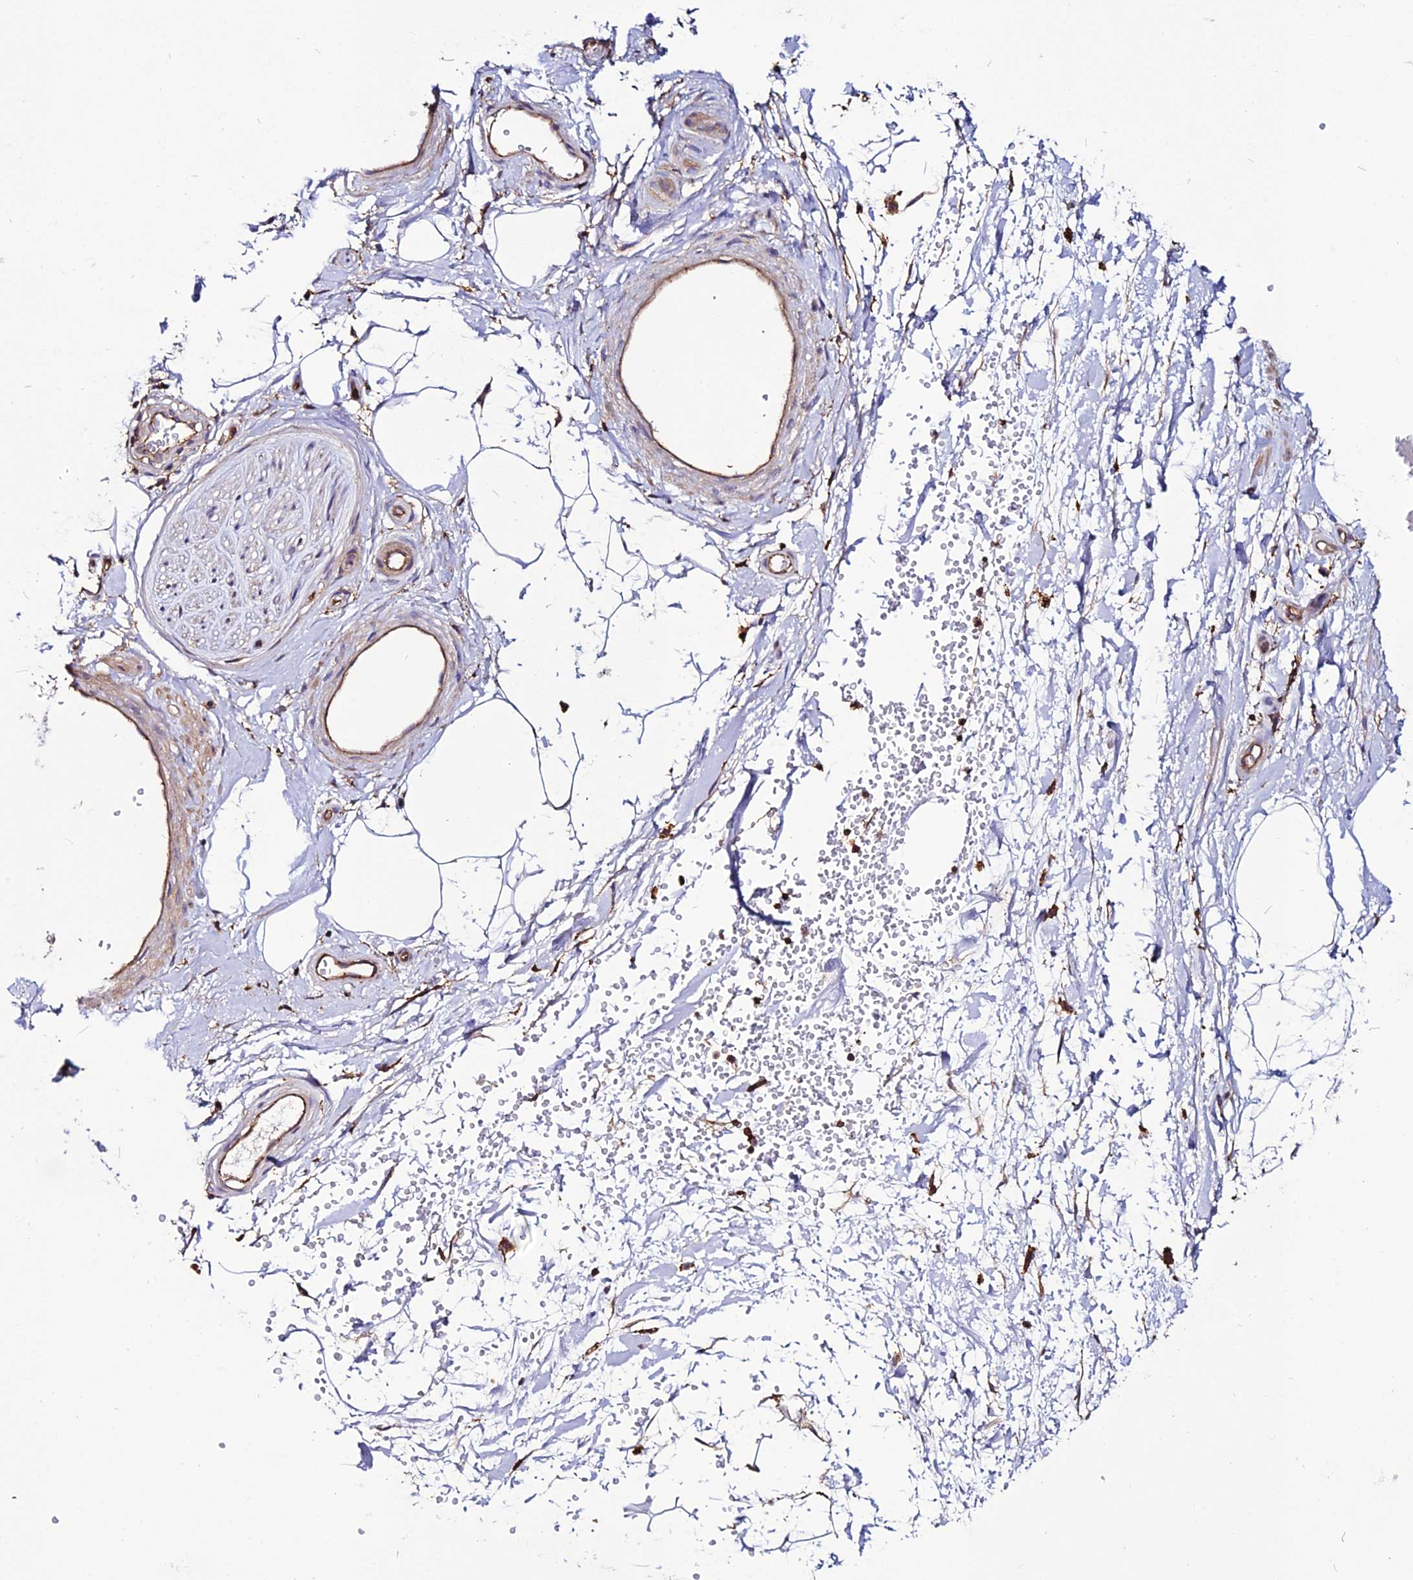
{"staining": {"intensity": "negative", "quantity": "none", "location": "none"}, "tissue": "adipose tissue", "cell_type": "Adipocytes", "image_type": "normal", "snomed": [{"axis": "morphology", "description": "Normal tissue, NOS"}, {"axis": "topography", "description": "Soft tissue"}, {"axis": "topography", "description": "Adipose tissue"}, {"axis": "topography", "description": "Vascular tissue"}, {"axis": "topography", "description": "Peripheral nerve tissue"}], "caption": "An image of adipose tissue stained for a protein demonstrates no brown staining in adipocytes.", "gene": "USP17L10", "patient": {"sex": "male", "age": 74}}